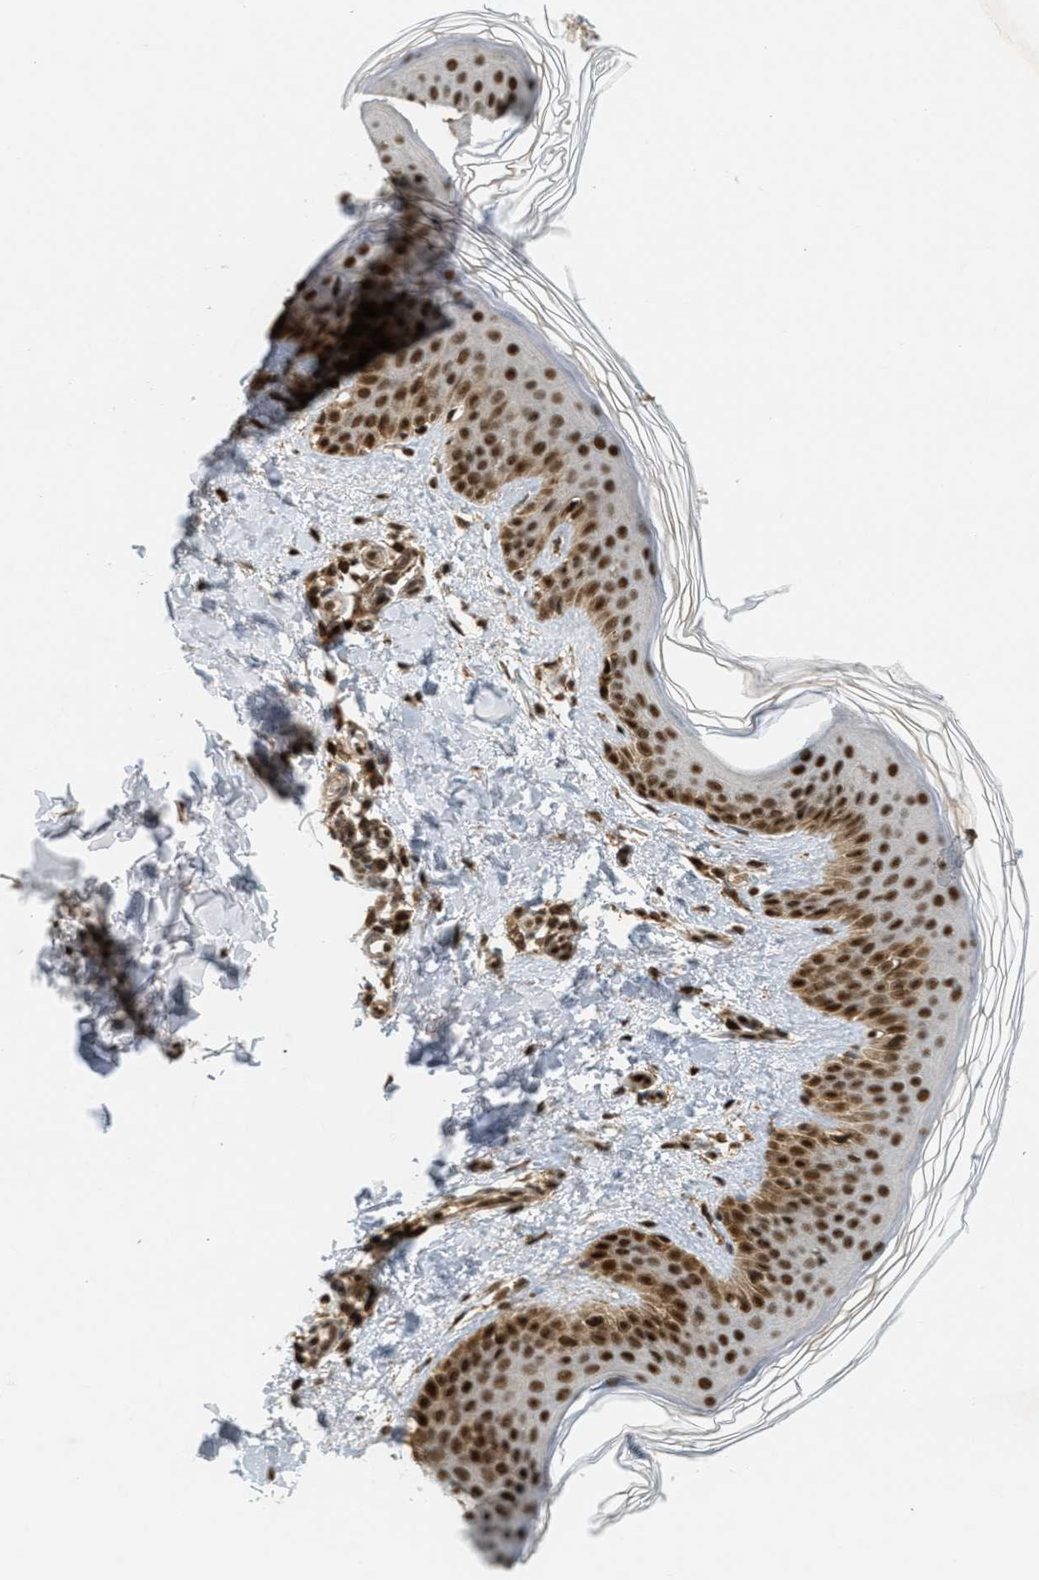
{"staining": {"intensity": "strong", "quantity": ">75%", "location": "cytoplasmic/membranous,nuclear"}, "tissue": "skin", "cell_type": "Fibroblasts", "image_type": "normal", "snomed": [{"axis": "morphology", "description": "Normal tissue, NOS"}, {"axis": "topography", "description": "Skin"}], "caption": "High-magnification brightfield microscopy of unremarkable skin stained with DAB (3,3'-diaminobenzidine) (brown) and counterstained with hematoxylin (blue). fibroblasts exhibit strong cytoplasmic/membranous,nuclear positivity is identified in about>75% of cells.", "gene": "TLK1", "patient": {"sex": "male", "age": 40}}